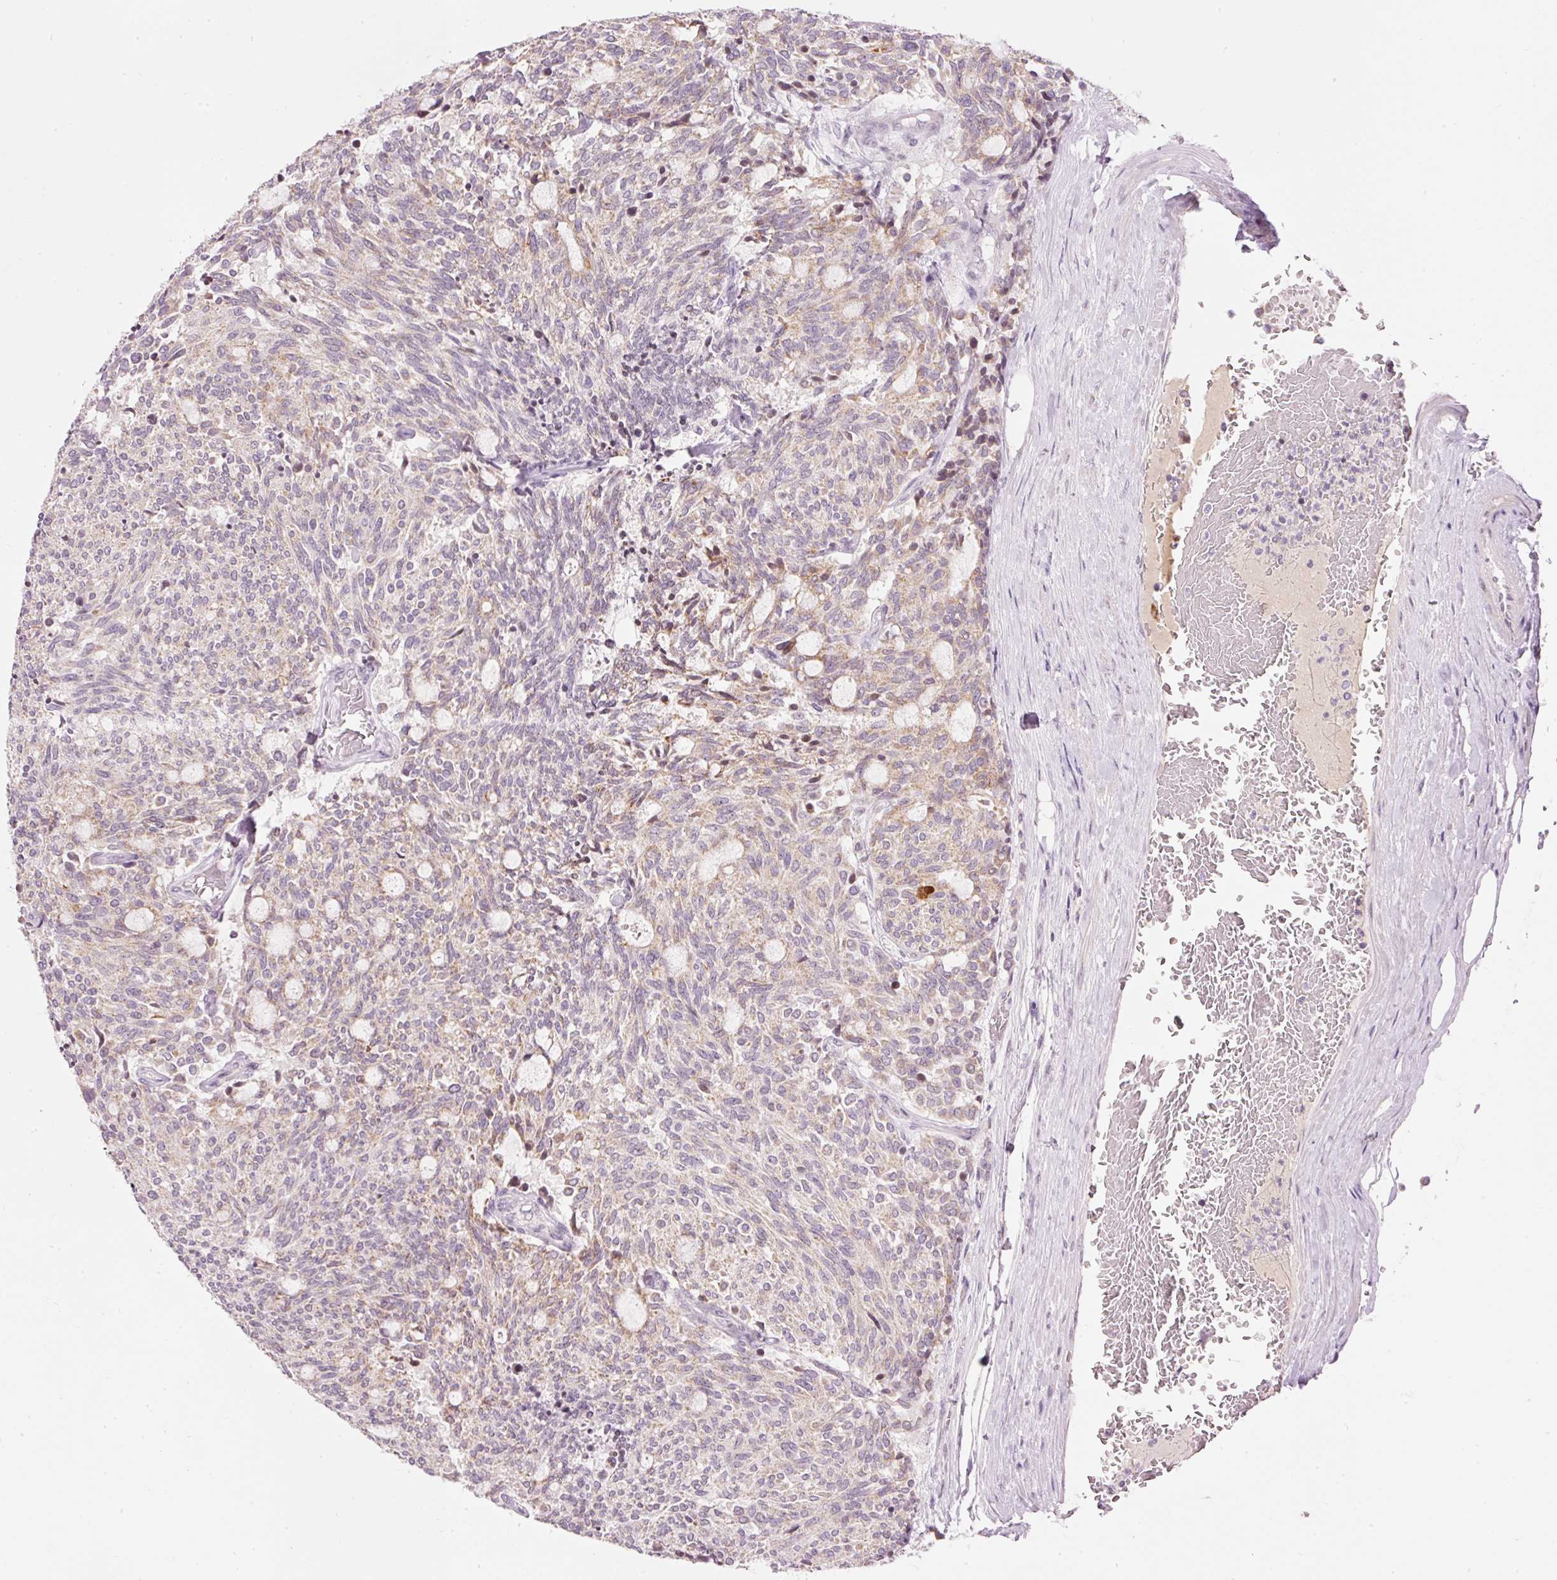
{"staining": {"intensity": "weak", "quantity": "<25%", "location": "cytoplasmic/membranous"}, "tissue": "carcinoid", "cell_type": "Tumor cells", "image_type": "cancer", "snomed": [{"axis": "morphology", "description": "Carcinoid, malignant, NOS"}, {"axis": "topography", "description": "Pancreas"}], "caption": "Carcinoid stained for a protein using immunohistochemistry (IHC) shows no positivity tumor cells.", "gene": "ABHD11", "patient": {"sex": "female", "age": 54}}